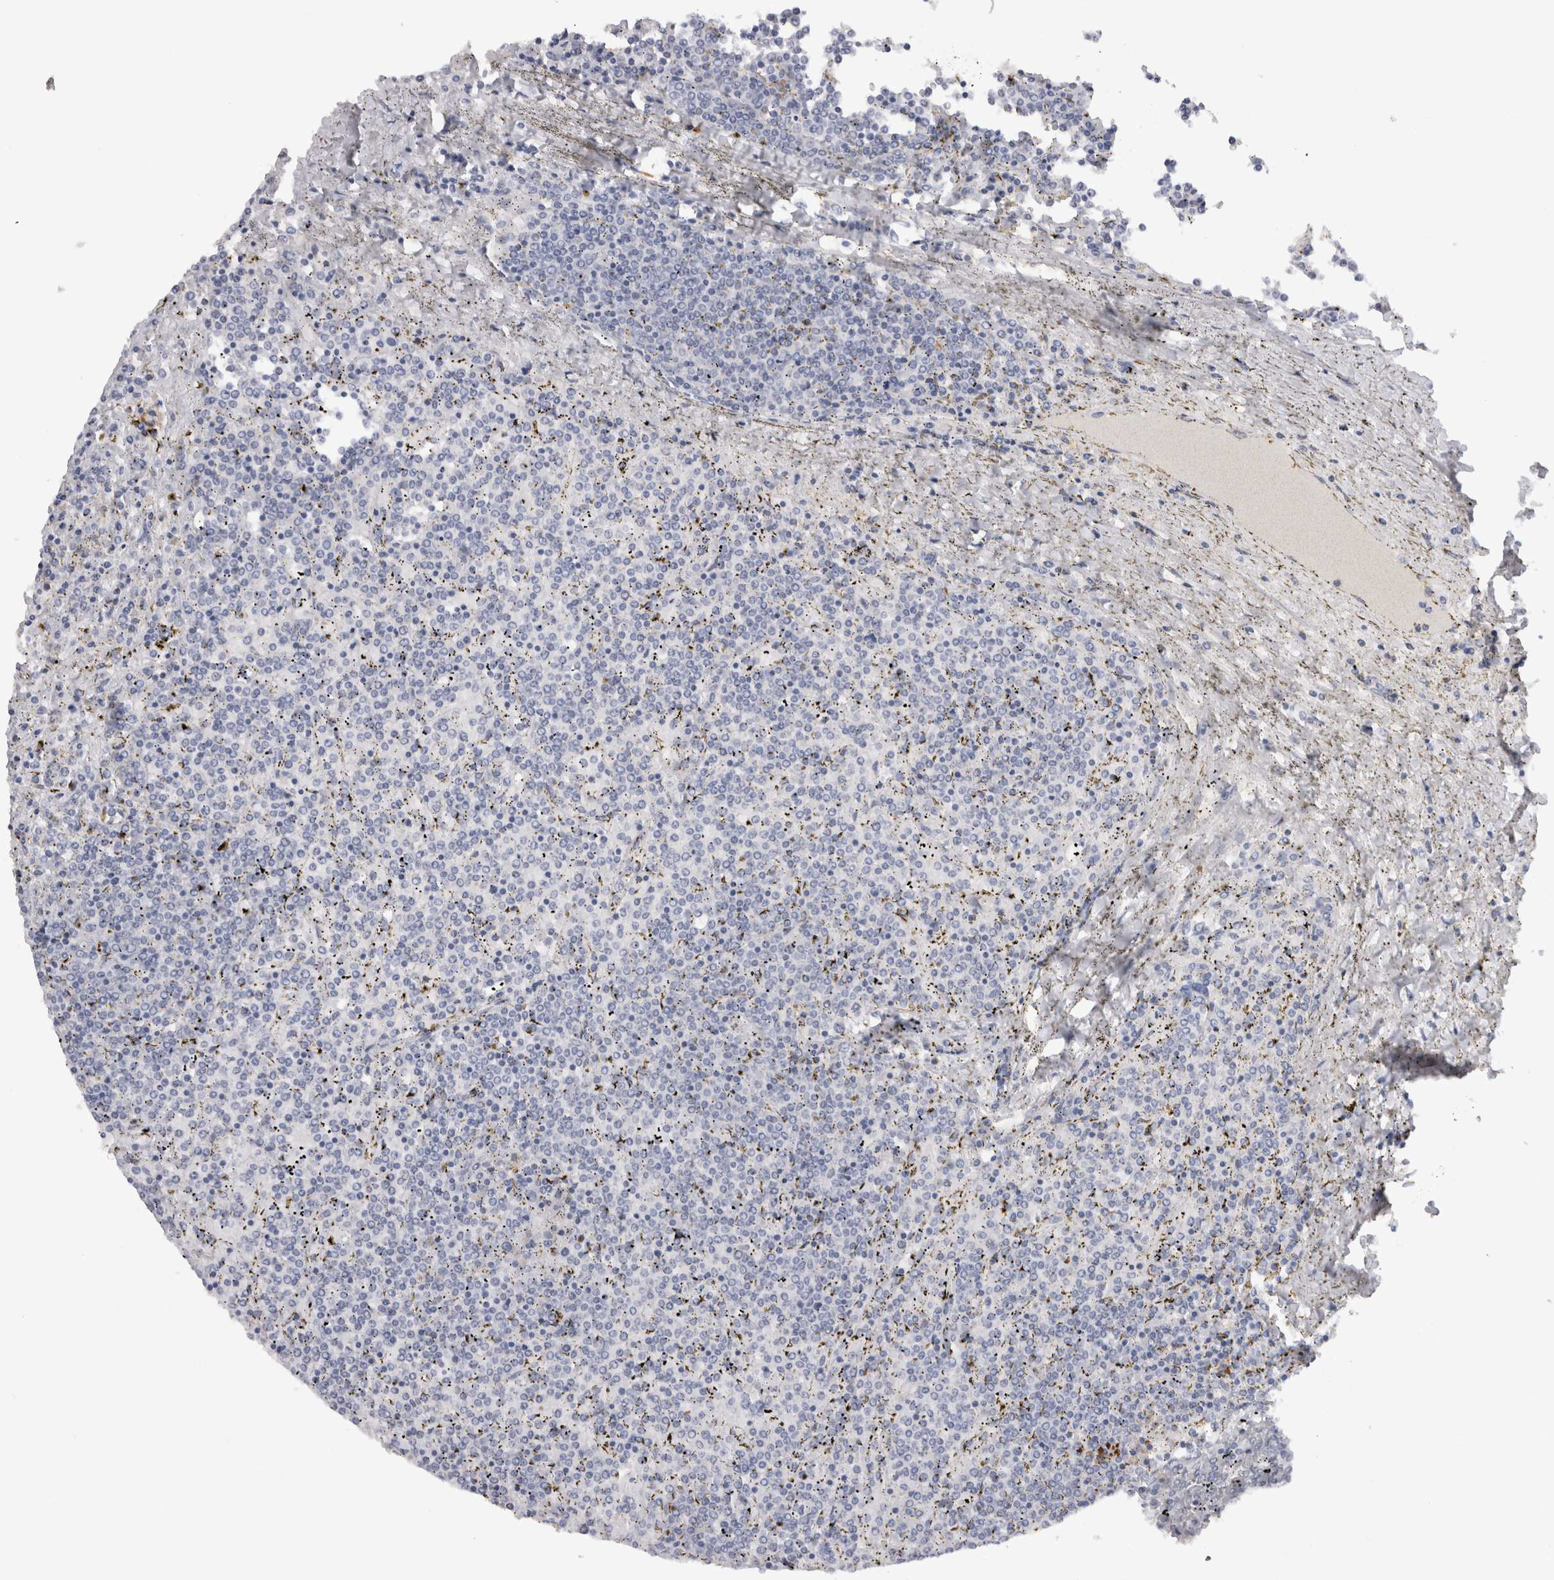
{"staining": {"intensity": "negative", "quantity": "none", "location": "none"}, "tissue": "lymphoma", "cell_type": "Tumor cells", "image_type": "cancer", "snomed": [{"axis": "morphology", "description": "Malignant lymphoma, non-Hodgkin's type, Low grade"}, {"axis": "topography", "description": "Spleen"}], "caption": "A histopathology image of human malignant lymphoma, non-Hodgkin's type (low-grade) is negative for staining in tumor cells.", "gene": "CDH17", "patient": {"sex": "female", "age": 19}}